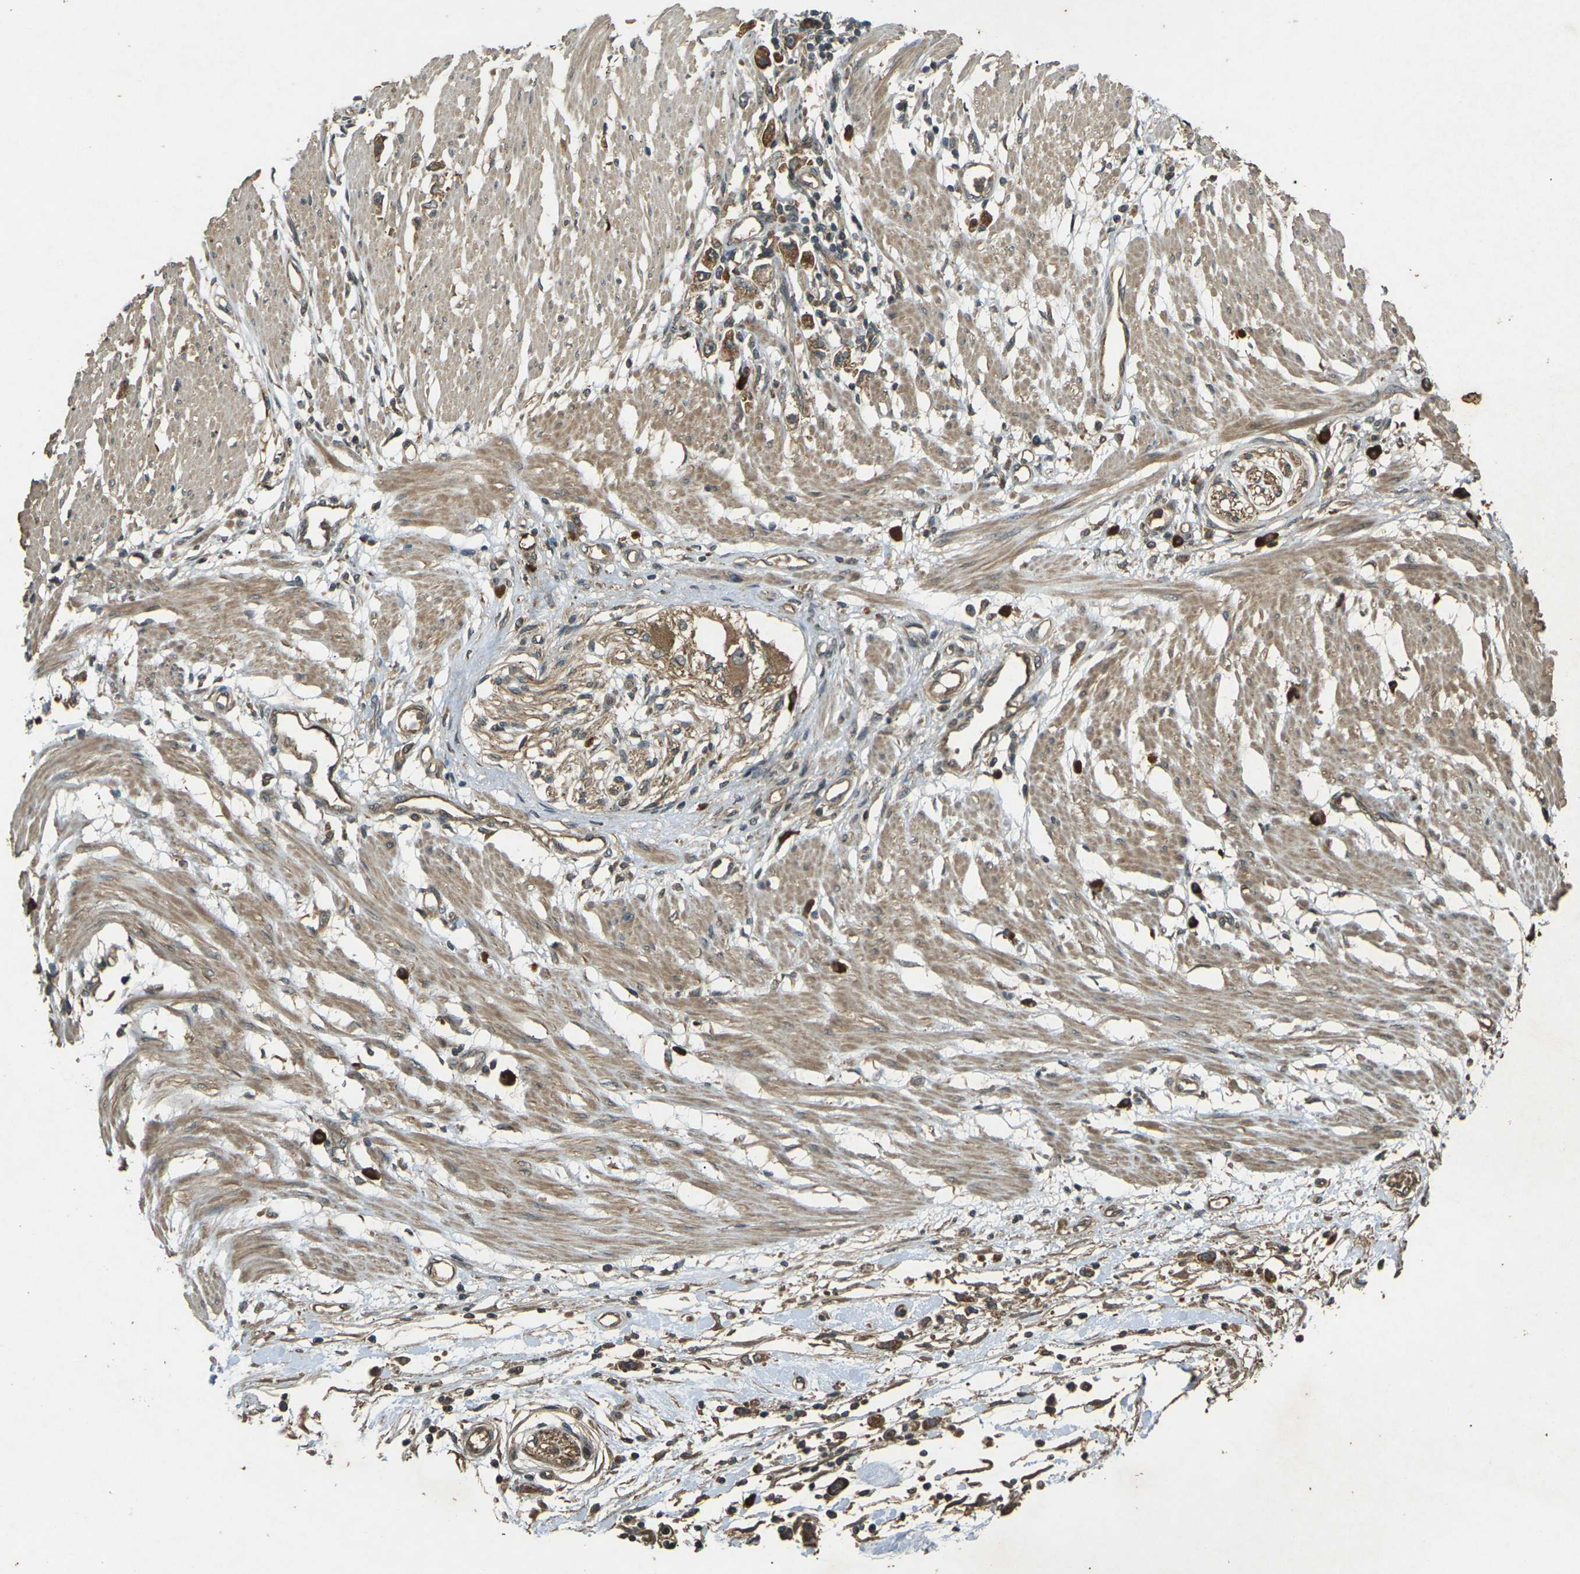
{"staining": {"intensity": "strong", "quantity": ">75%", "location": "cytoplasmic/membranous"}, "tissue": "stomach cancer", "cell_type": "Tumor cells", "image_type": "cancer", "snomed": [{"axis": "morphology", "description": "Adenocarcinoma, NOS"}, {"axis": "topography", "description": "Stomach"}], "caption": "An IHC micrograph of neoplastic tissue is shown. Protein staining in brown labels strong cytoplasmic/membranous positivity in adenocarcinoma (stomach) within tumor cells. The staining was performed using DAB, with brown indicating positive protein expression. Nuclei are stained blue with hematoxylin.", "gene": "TAP1", "patient": {"sex": "female", "age": 59}}